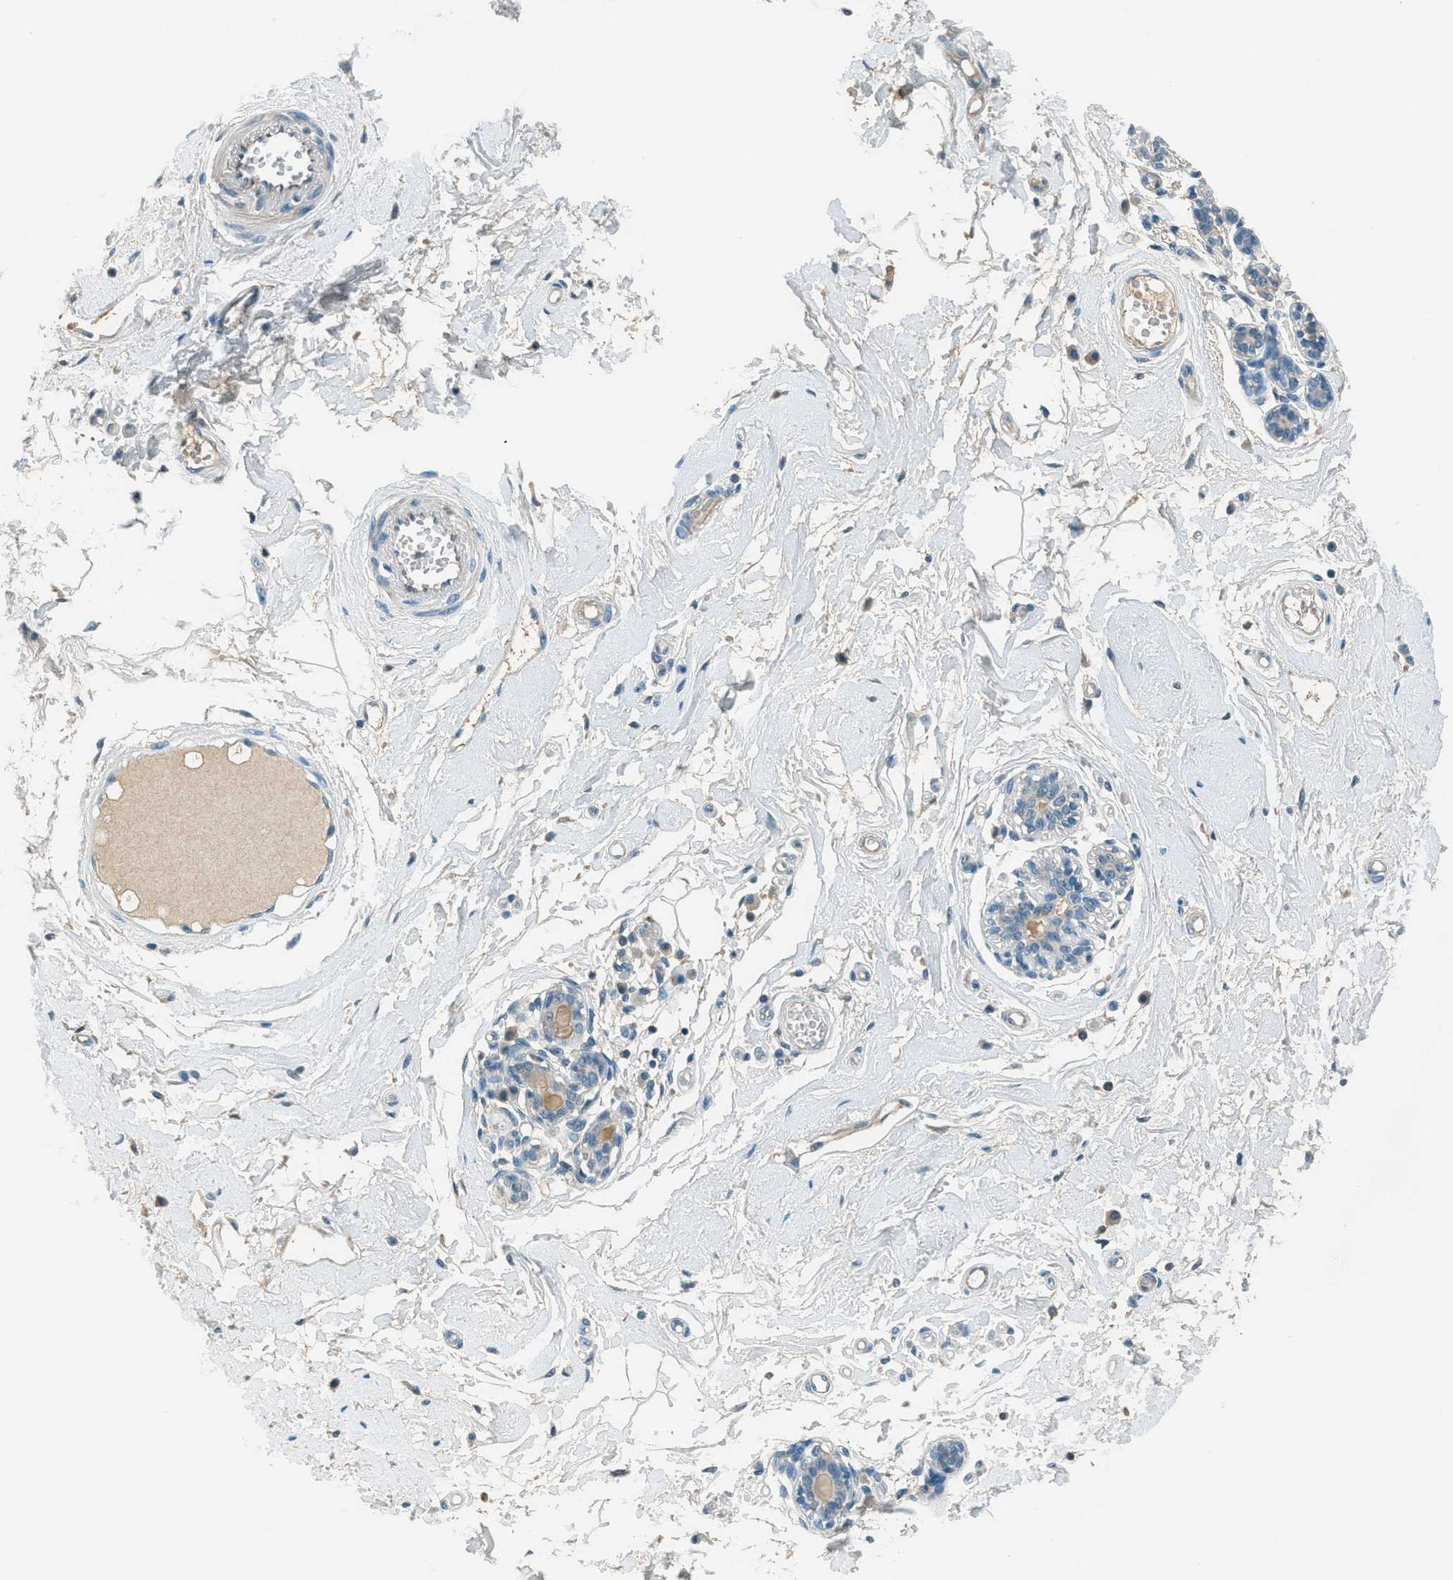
{"staining": {"intensity": "negative", "quantity": "none", "location": "none"}, "tissue": "breast", "cell_type": "Adipocytes", "image_type": "normal", "snomed": [{"axis": "morphology", "description": "Normal tissue, NOS"}, {"axis": "morphology", "description": "Lobular carcinoma"}, {"axis": "topography", "description": "Breast"}], "caption": "Breast was stained to show a protein in brown. There is no significant expression in adipocytes. (Immunohistochemistry, brightfield microscopy, high magnification).", "gene": "MSLN", "patient": {"sex": "female", "age": 59}}